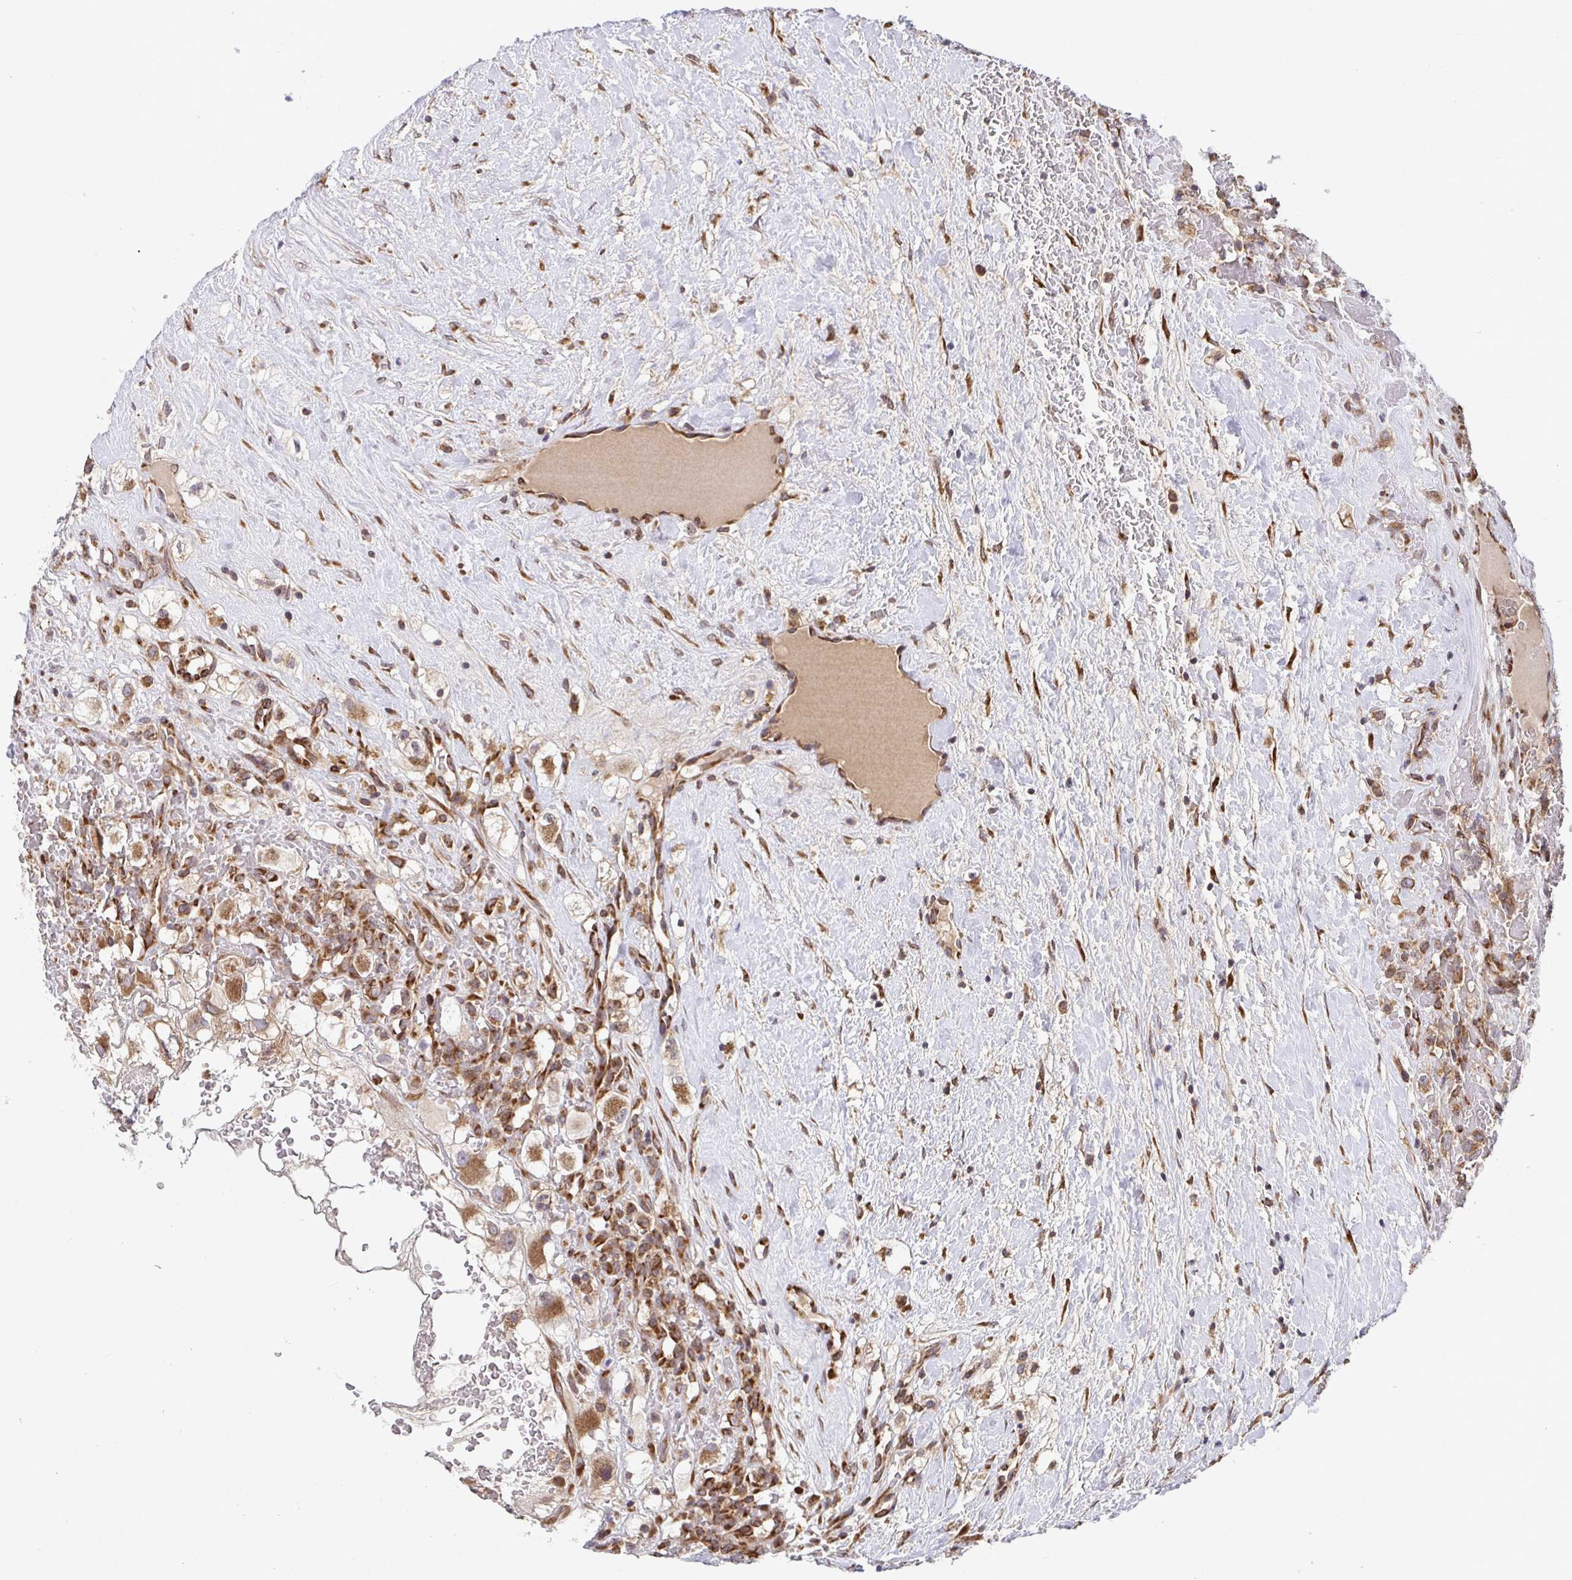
{"staining": {"intensity": "moderate", "quantity": ">75%", "location": "cytoplasmic/membranous"}, "tissue": "renal cancer", "cell_type": "Tumor cells", "image_type": "cancer", "snomed": [{"axis": "morphology", "description": "Adenocarcinoma, NOS"}, {"axis": "topography", "description": "Kidney"}], "caption": "IHC photomicrograph of human adenocarcinoma (renal) stained for a protein (brown), which exhibits medium levels of moderate cytoplasmic/membranous staining in about >75% of tumor cells.", "gene": "ATP5MJ", "patient": {"sex": "male", "age": 59}}